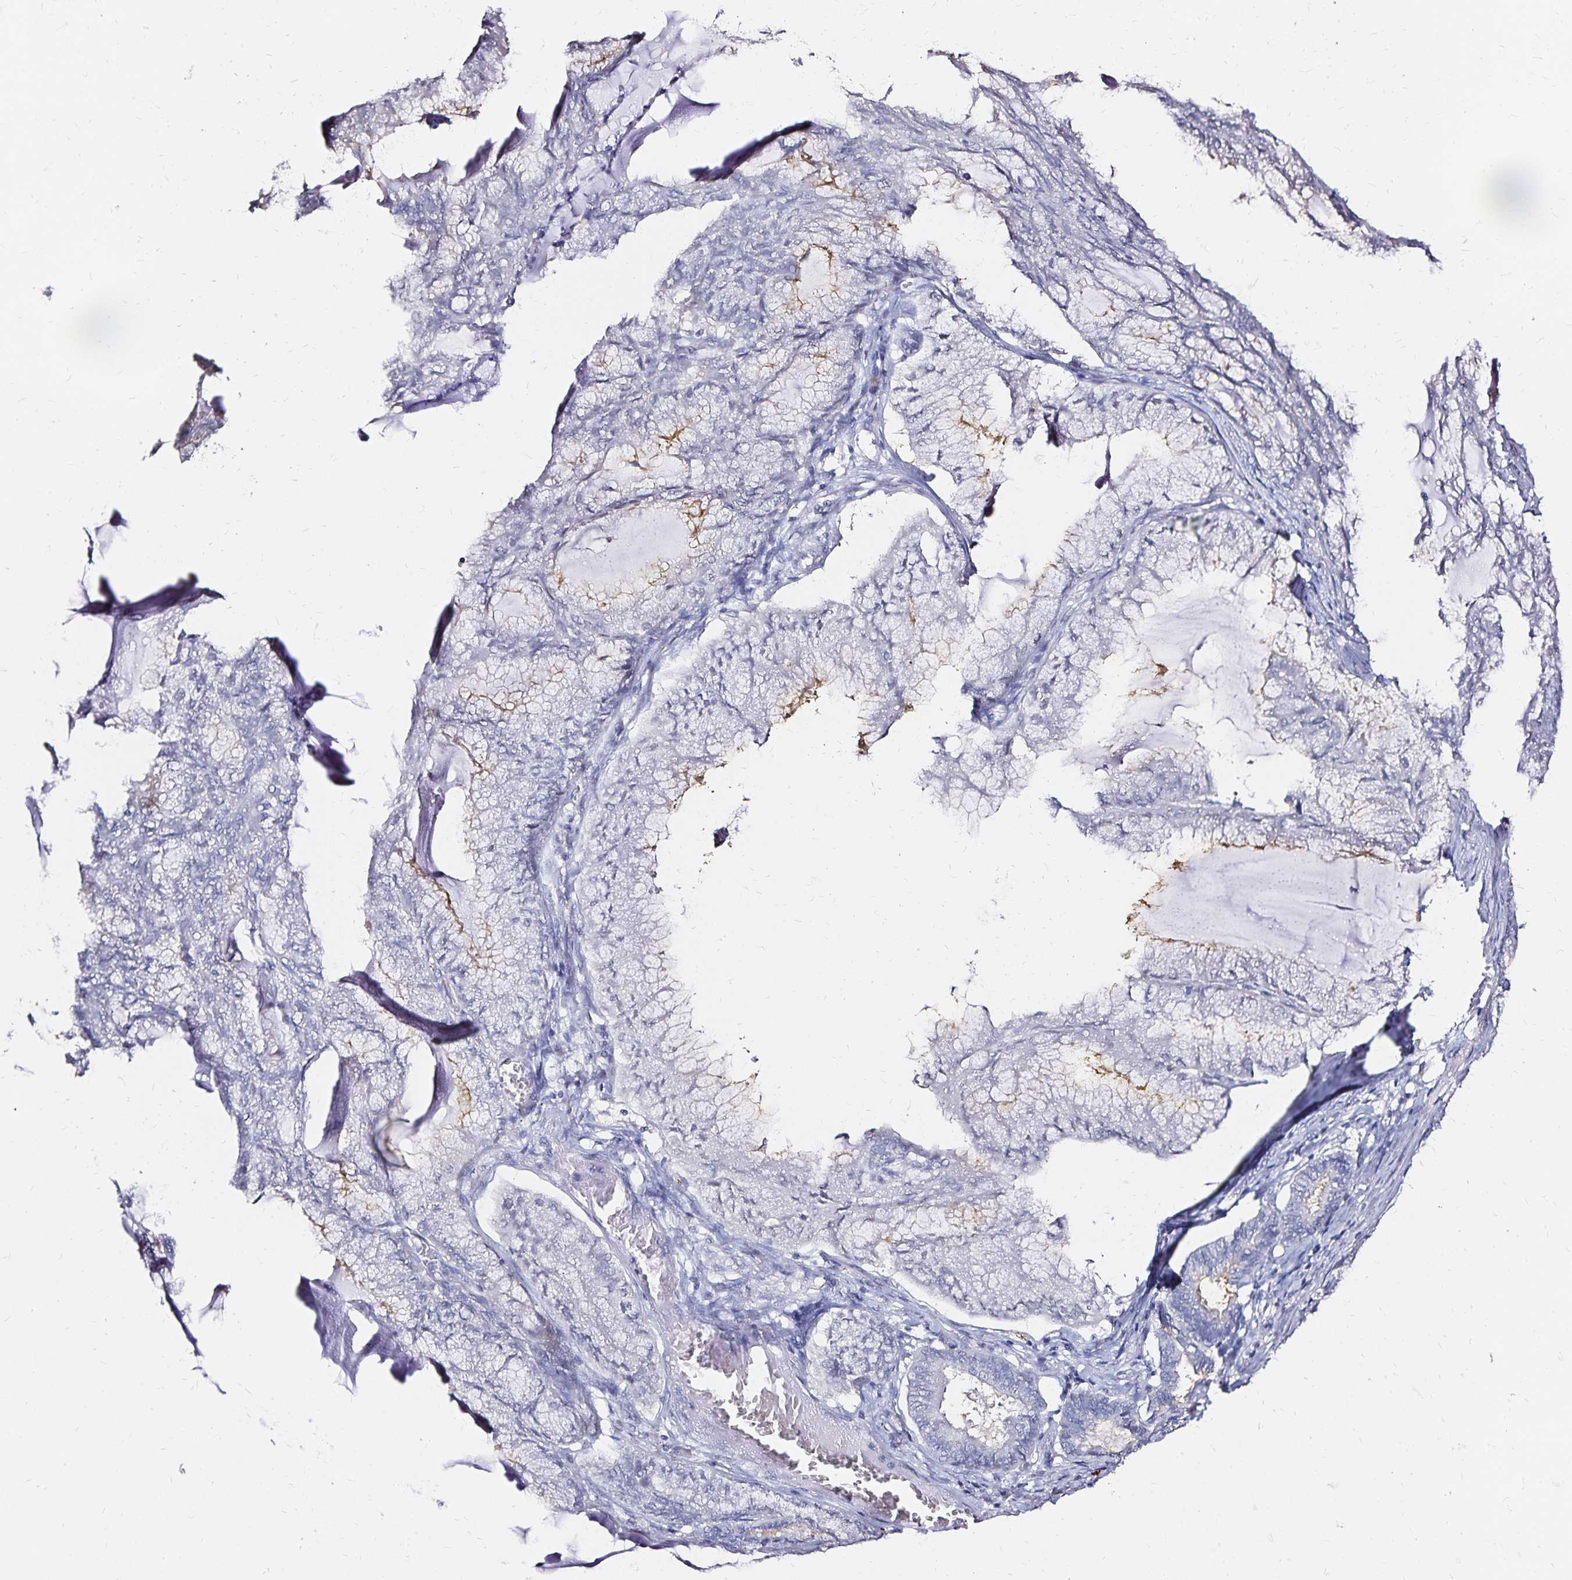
{"staining": {"intensity": "weak", "quantity": "<25%", "location": "cytoplasmic/membranous"}, "tissue": "endometrial cancer", "cell_type": "Tumor cells", "image_type": "cancer", "snomed": [{"axis": "morphology", "description": "Carcinoma, NOS"}, {"axis": "topography", "description": "Endometrium"}], "caption": "The micrograph demonstrates no staining of tumor cells in endometrial carcinoma. (DAB IHC visualized using brightfield microscopy, high magnification).", "gene": "SLC5A1", "patient": {"sex": "female", "age": 62}}